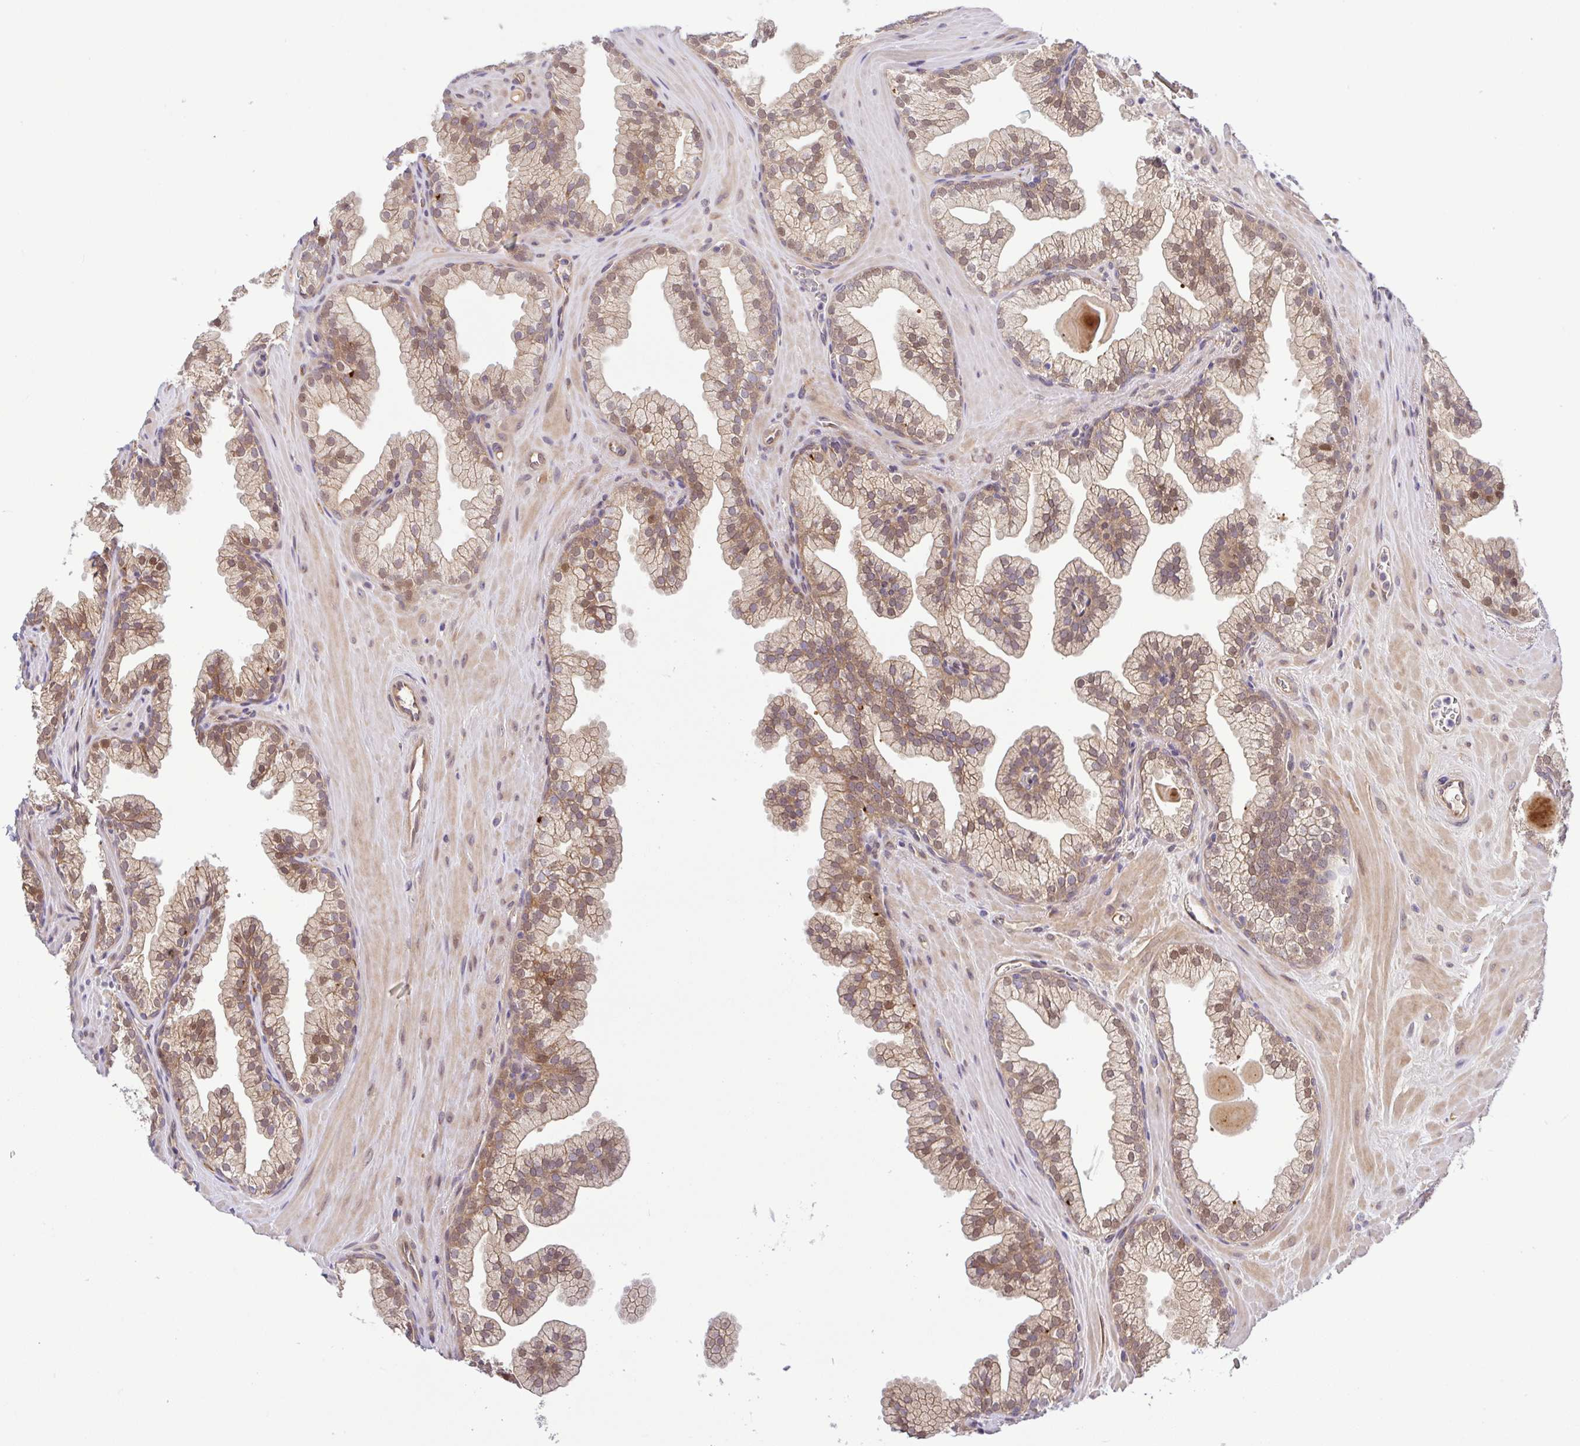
{"staining": {"intensity": "moderate", "quantity": ">75%", "location": "cytoplasmic/membranous,nuclear"}, "tissue": "prostate", "cell_type": "Glandular cells", "image_type": "normal", "snomed": [{"axis": "morphology", "description": "Normal tissue, NOS"}, {"axis": "topography", "description": "Prostate"}, {"axis": "topography", "description": "Peripheral nerve tissue"}], "caption": "Prostate stained with DAB immunohistochemistry (IHC) exhibits medium levels of moderate cytoplasmic/membranous,nuclear expression in about >75% of glandular cells.", "gene": "UBE4A", "patient": {"sex": "male", "age": 61}}